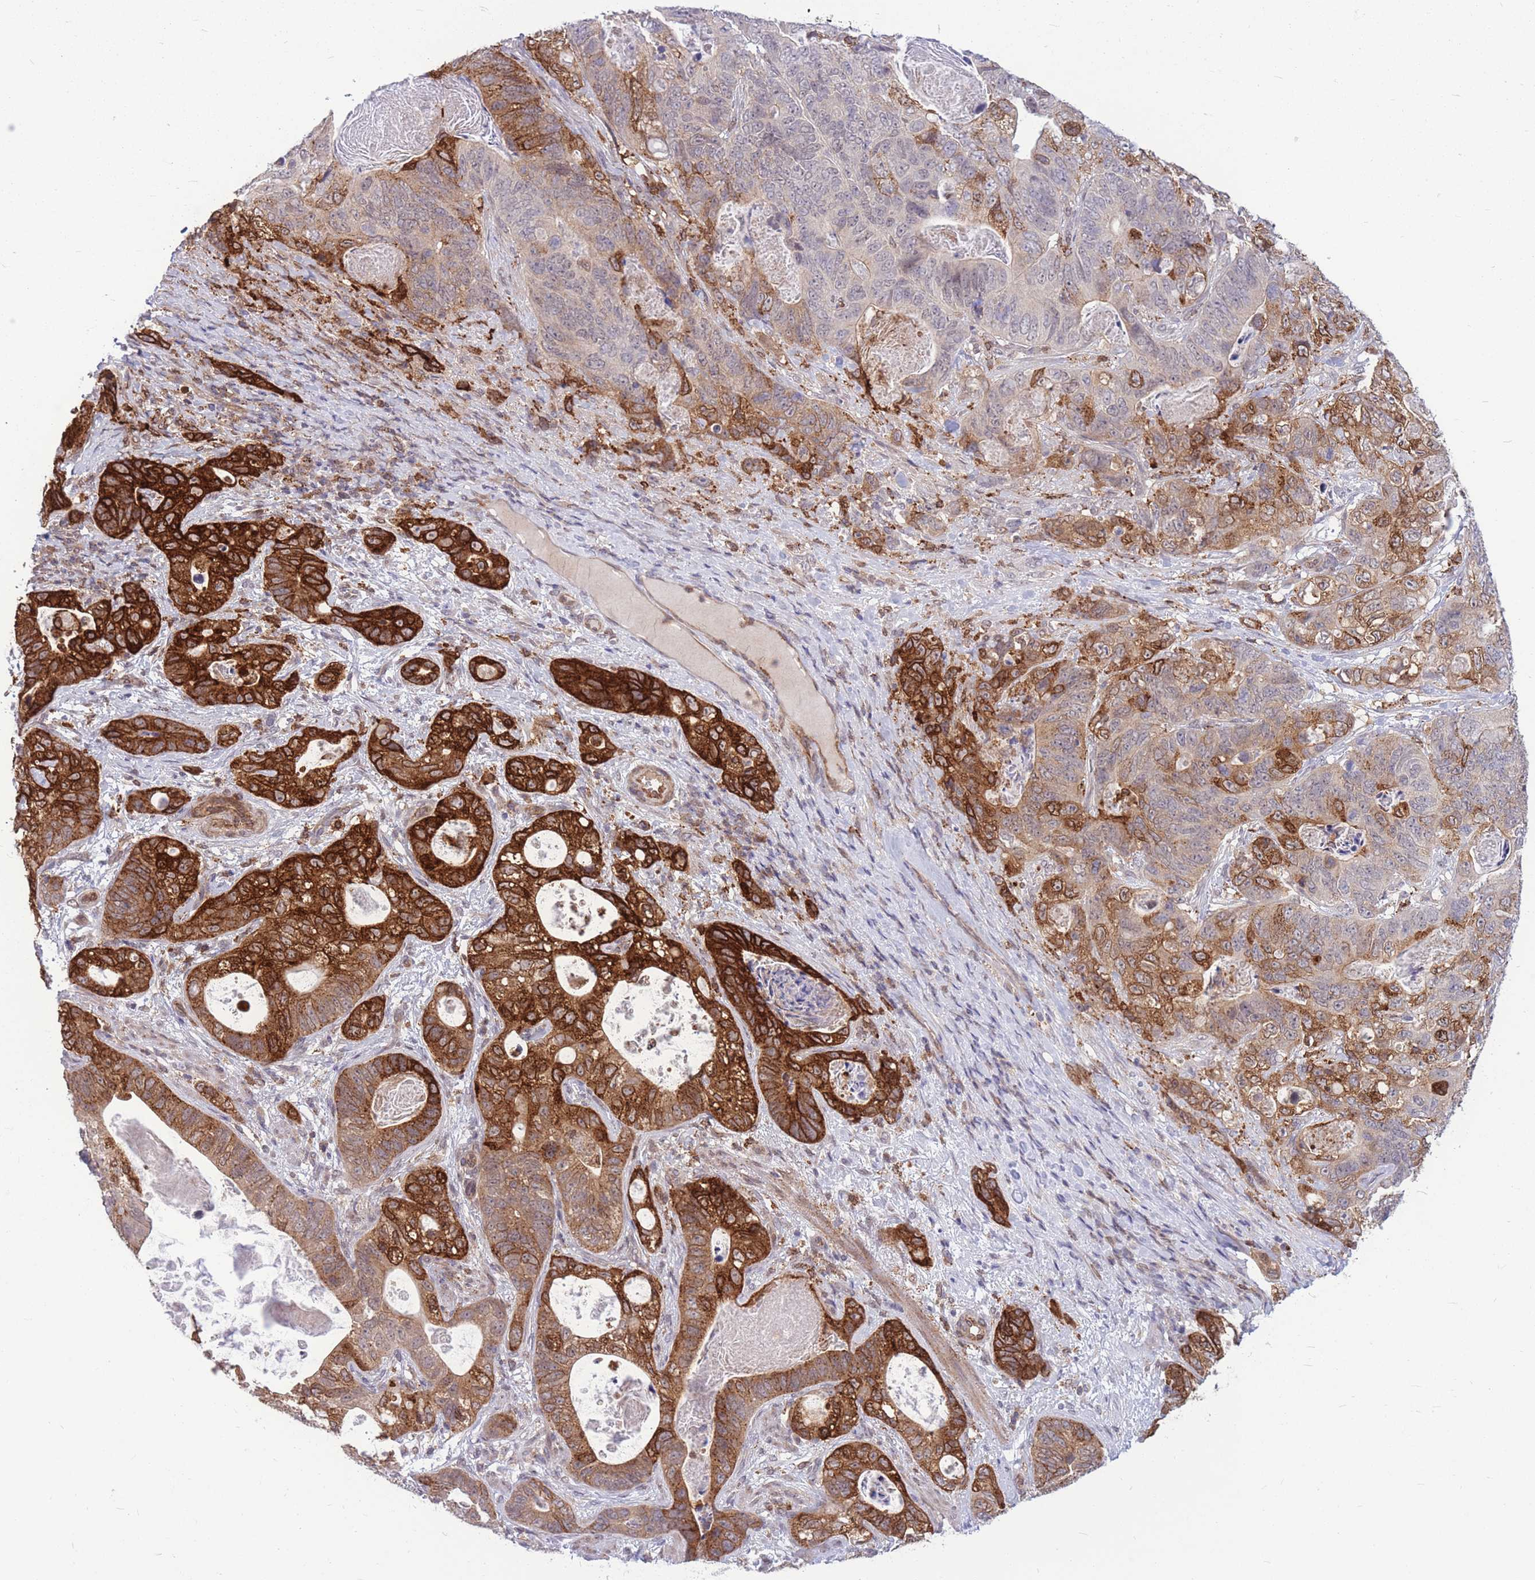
{"staining": {"intensity": "strong", "quantity": "25%-75%", "location": "cytoplasmic/membranous"}, "tissue": "stomach cancer", "cell_type": "Tumor cells", "image_type": "cancer", "snomed": [{"axis": "morphology", "description": "Normal tissue, NOS"}, {"axis": "morphology", "description": "Adenocarcinoma, NOS"}, {"axis": "topography", "description": "Stomach"}], "caption": "The photomicrograph shows staining of stomach cancer (adenocarcinoma), revealing strong cytoplasmic/membranous protein expression (brown color) within tumor cells. (DAB (3,3'-diaminobenzidine) = brown stain, brightfield microscopy at high magnification).", "gene": "TCF20", "patient": {"sex": "female", "age": 89}}